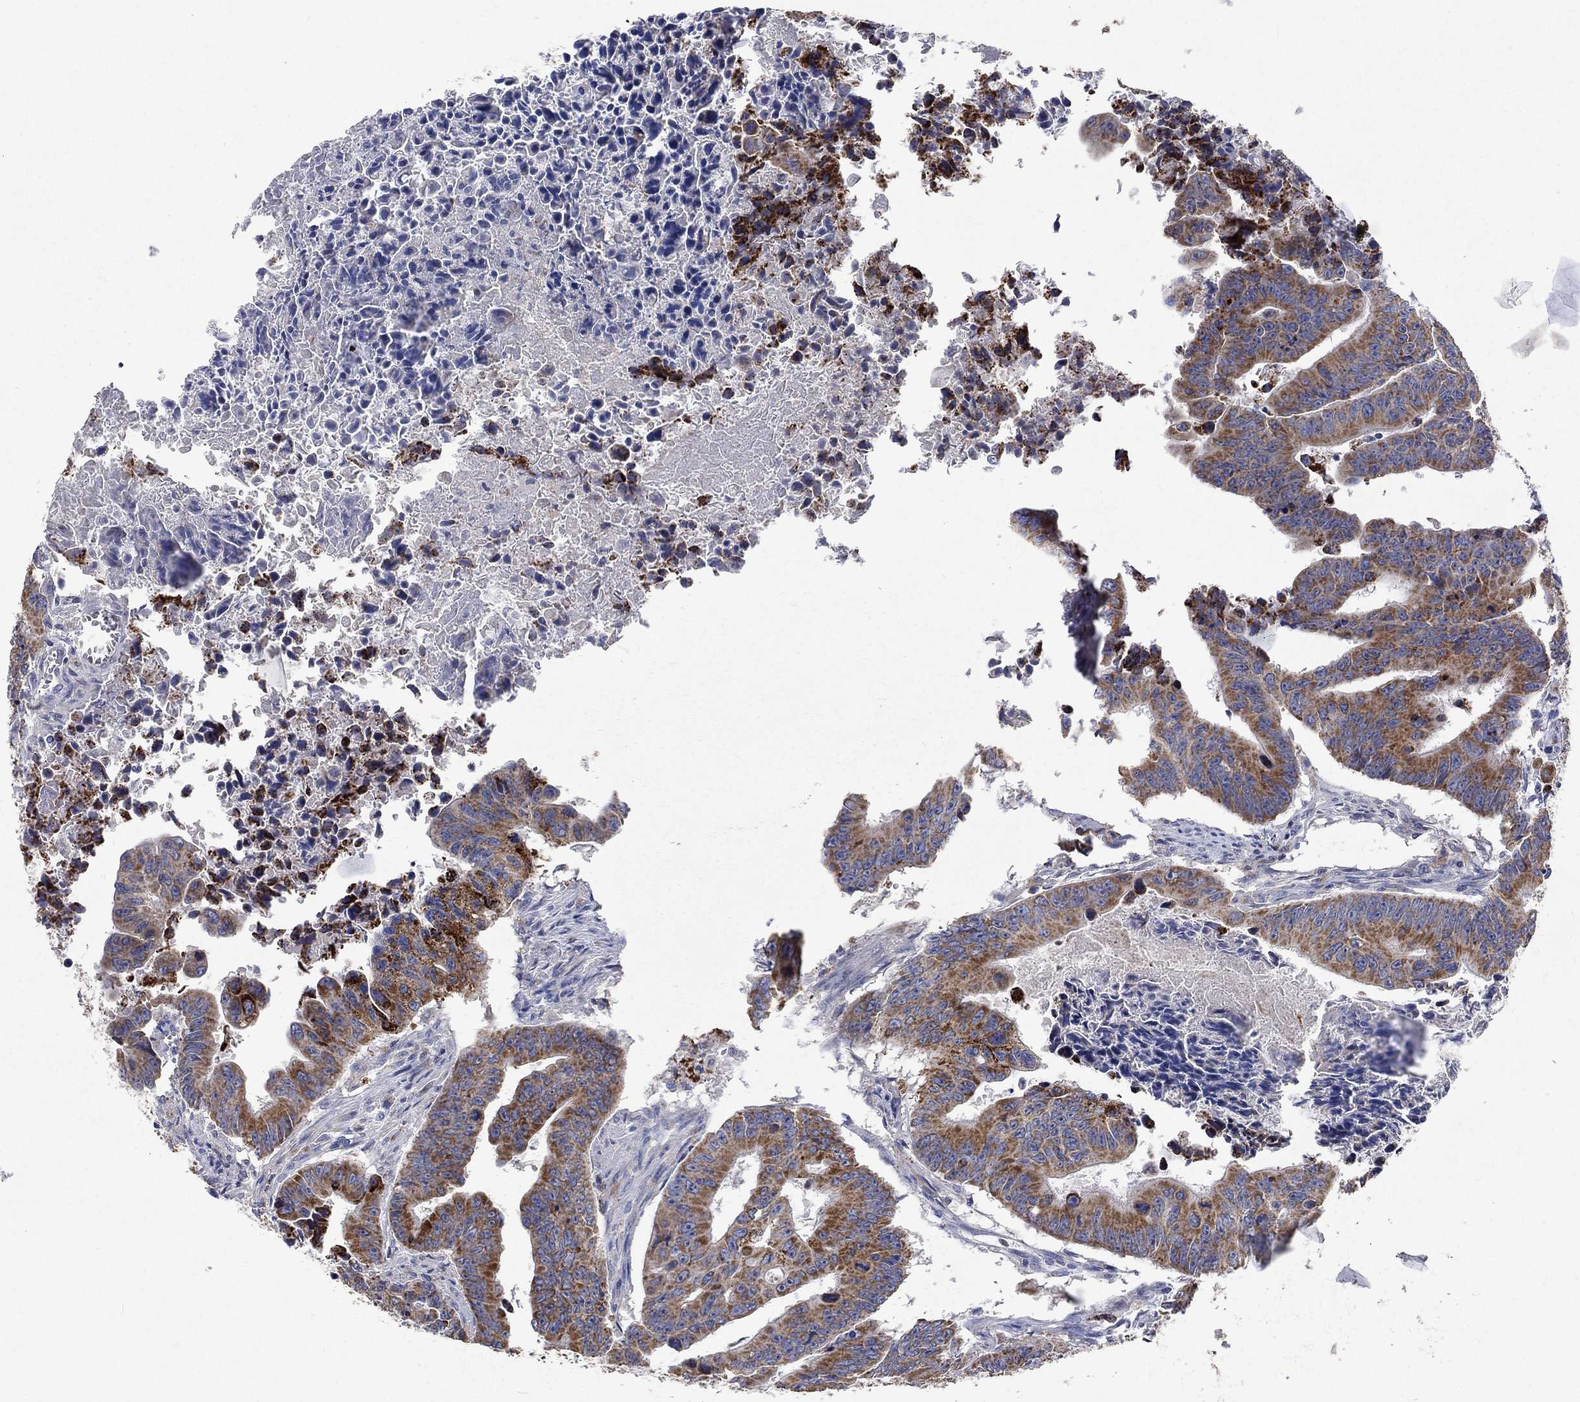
{"staining": {"intensity": "strong", "quantity": "25%-75%", "location": "cytoplasmic/membranous"}, "tissue": "colorectal cancer", "cell_type": "Tumor cells", "image_type": "cancer", "snomed": [{"axis": "morphology", "description": "Adenocarcinoma, NOS"}, {"axis": "topography", "description": "Colon"}], "caption": "Human colorectal adenocarcinoma stained for a protein (brown) displays strong cytoplasmic/membranous positive expression in approximately 25%-75% of tumor cells.", "gene": "UGT8", "patient": {"sex": "female", "age": 87}}